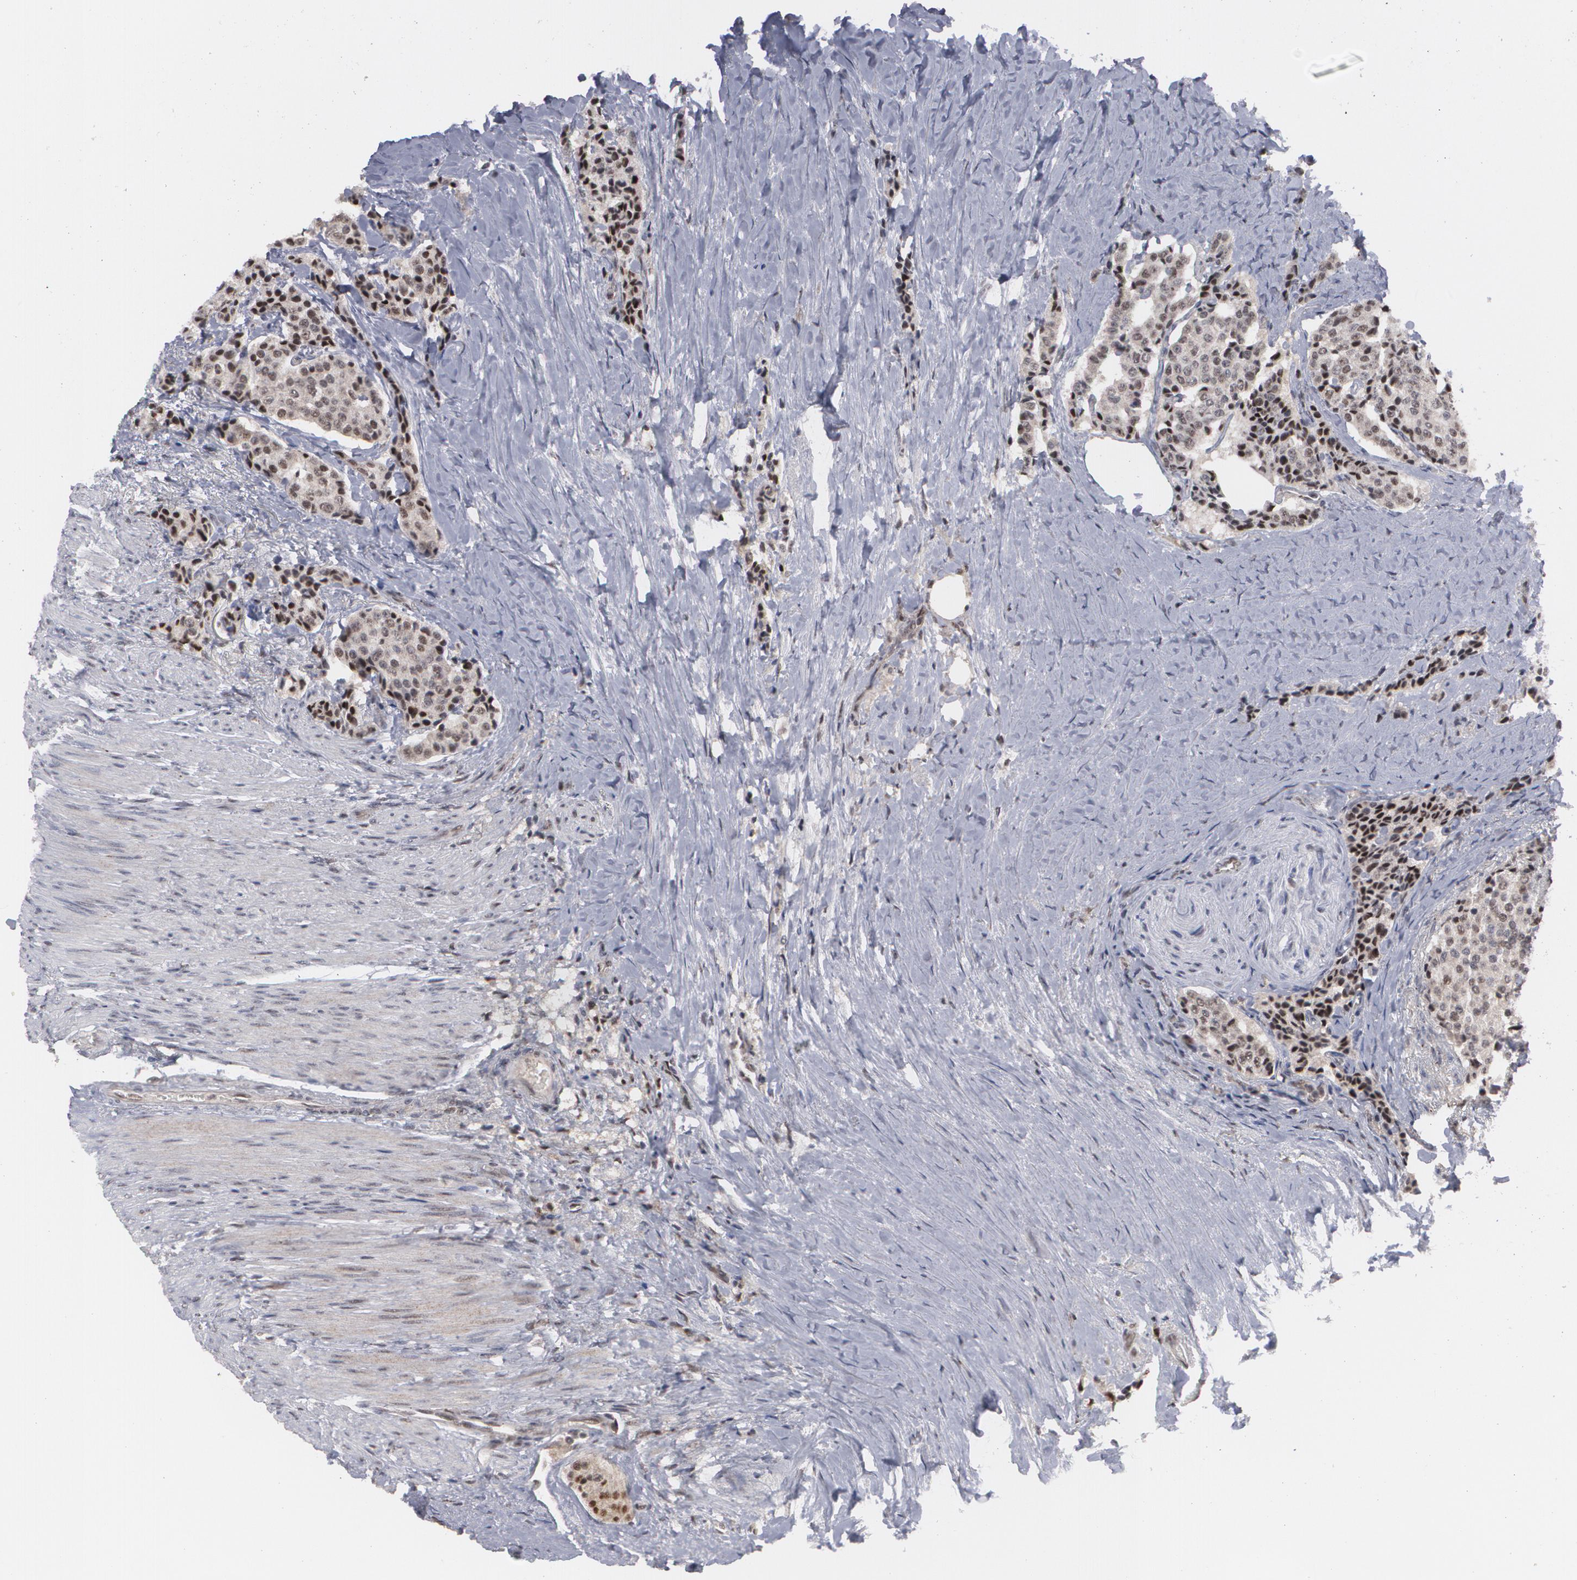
{"staining": {"intensity": "strong", "quantity": ">75%", "location": "nuclear"}, "tissue": "carcinoid", "cell_type": "Tumor cells", "image_type": "cancer", "snomed": [{"axis": "morphology", "description": "Carcinoid, malignant, NOS"}, {"axis": "topography", "description": "Colon"}], "caption": "Carcinoid (malignant) stained with IHC exhibits strong nuclear positivity in approximately >75% of tumor cells.", "gene": "INTS6", "patient": {"sex": "female", "age": 61}}